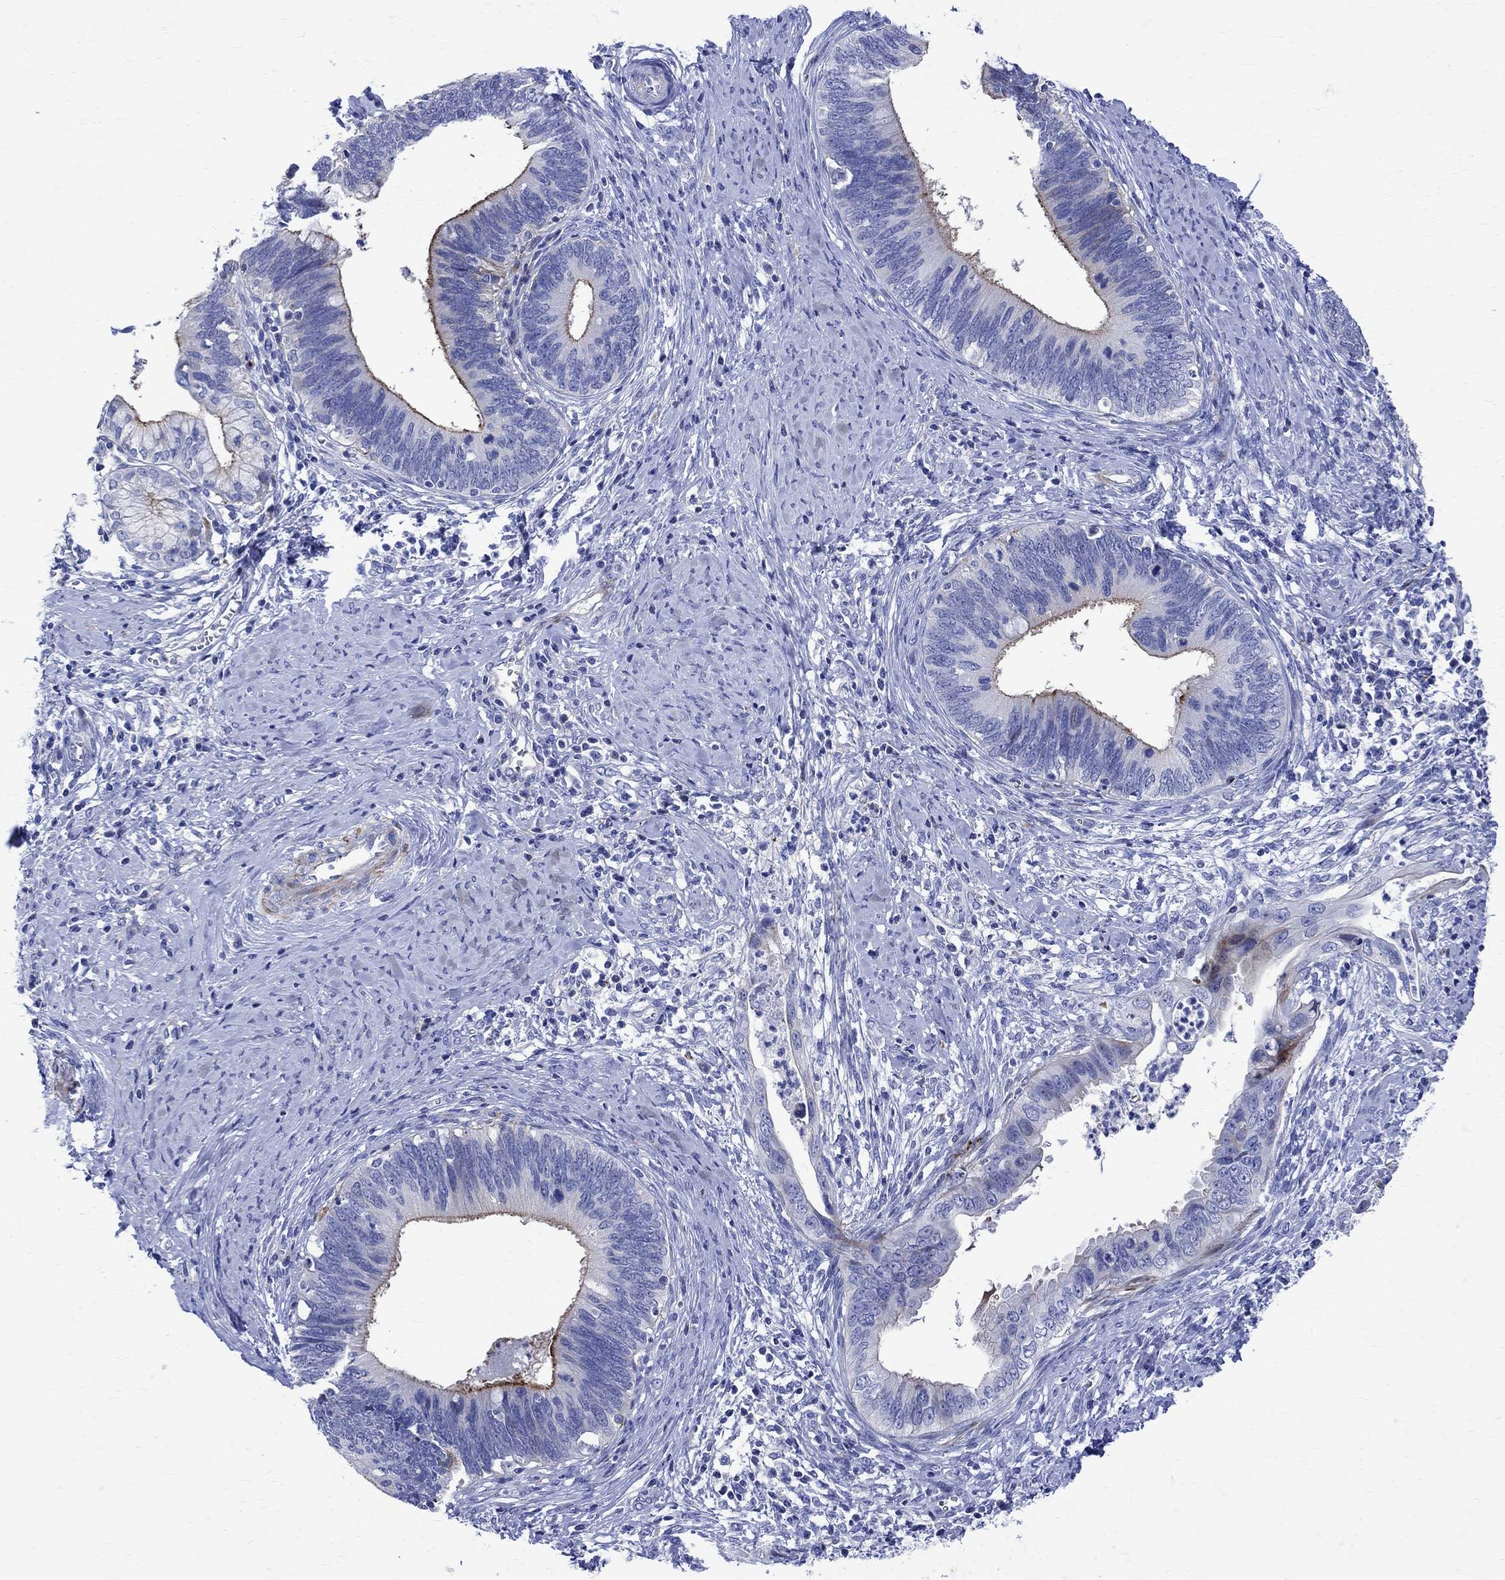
{"staining": {"intensity": "moderate", "quantity": "<25%", "location": "cytoplasmic/membranous"}, "tissue": "cervical cancer", "cell_type": "Tumor cells", "image_type": "cancer", "snomed": [{"axis": "morphology", "description": "Adenocarcinoma, NOS"}, {"axis": "topography", "description": "Cervix"}], "caption": "Immunohistochemistry histopathology image of human adenocarcinoma (cervical) stained for a protein (brown), which exhibits low levels of moderate cytoplasmic/membranous positivity in approximately <25% of tumor cells.", "gene": "PARVB", "patient": {"sex": "female", "age": 42}}